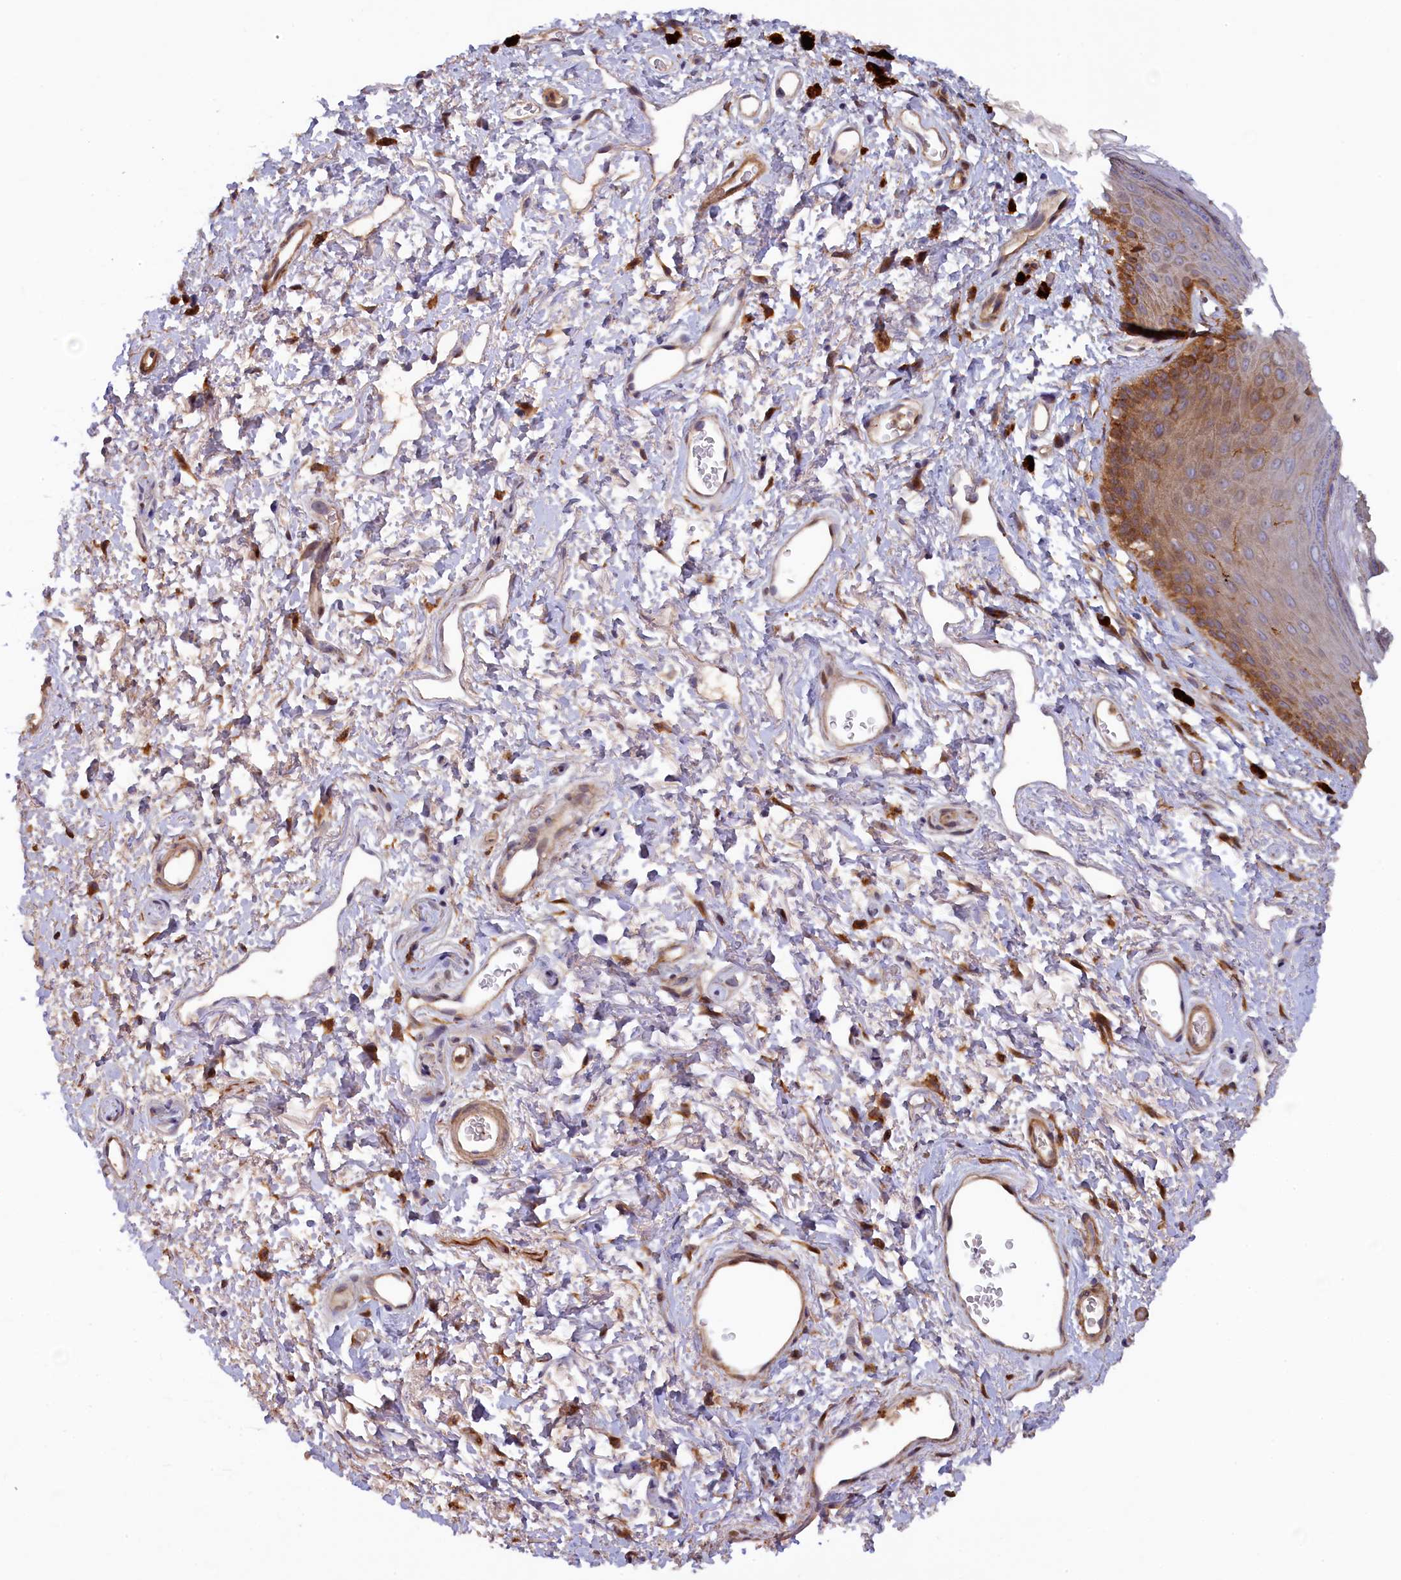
{"staining": {"intensity": "strong", "quantity": "25%-75%", "location": "cytoplasmic/membranous"}, "tissue": "skin", "cell_type": "Epidermal cells", "image_type": "normal", "snomed": [{"axis": "morphology", "description": "Normal tissue, NOS"}, {"axis": "topography", "description": "Anal"}], "caption": "A high amount of strong cytoplasmic/membranous positivity is identified in about 25%-75% of epidermal cells in unremarkable skin.", "gene": "FERMT1", "patient": {"sex": "female", "age": 46}}